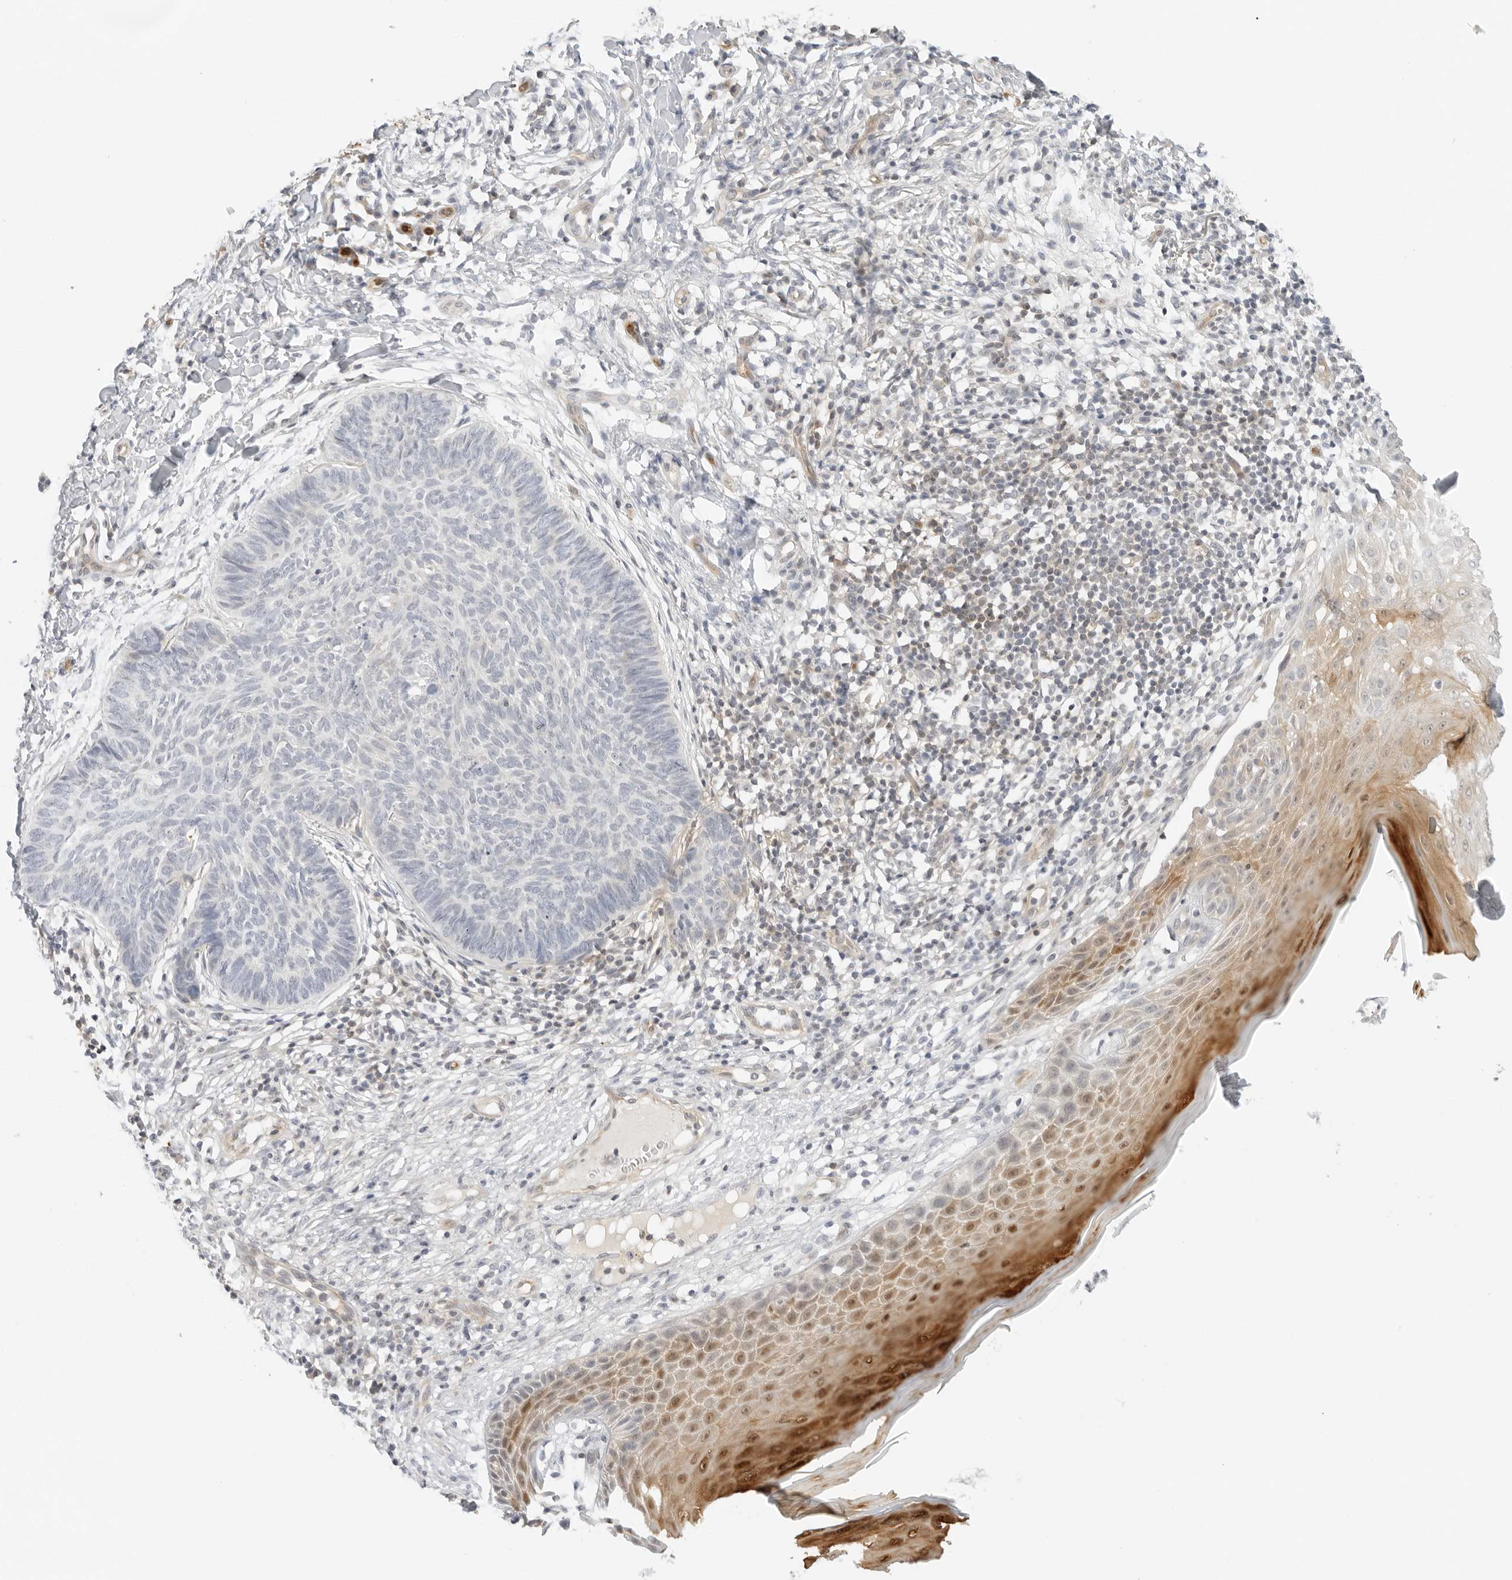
{"staining": {"intensity": "negative", "quantity": "none", "location": "none"}, "tissue": "skin cancer", "cell_type": "Tumor cells", "image_type": "cancer", "snomed": [{"axis": "morphology", "description": "Normal tissue, NOS"}, {"axis": "morphology", "description": "Basal cell carcinoma"}, {"axis": "topography", "description": "Skin"}], "caption": "Tumor cells are negative for brown protein staining in skin cancer.", "gene": "OSCP1", "patient": {"sex": "male", "age": 50}}